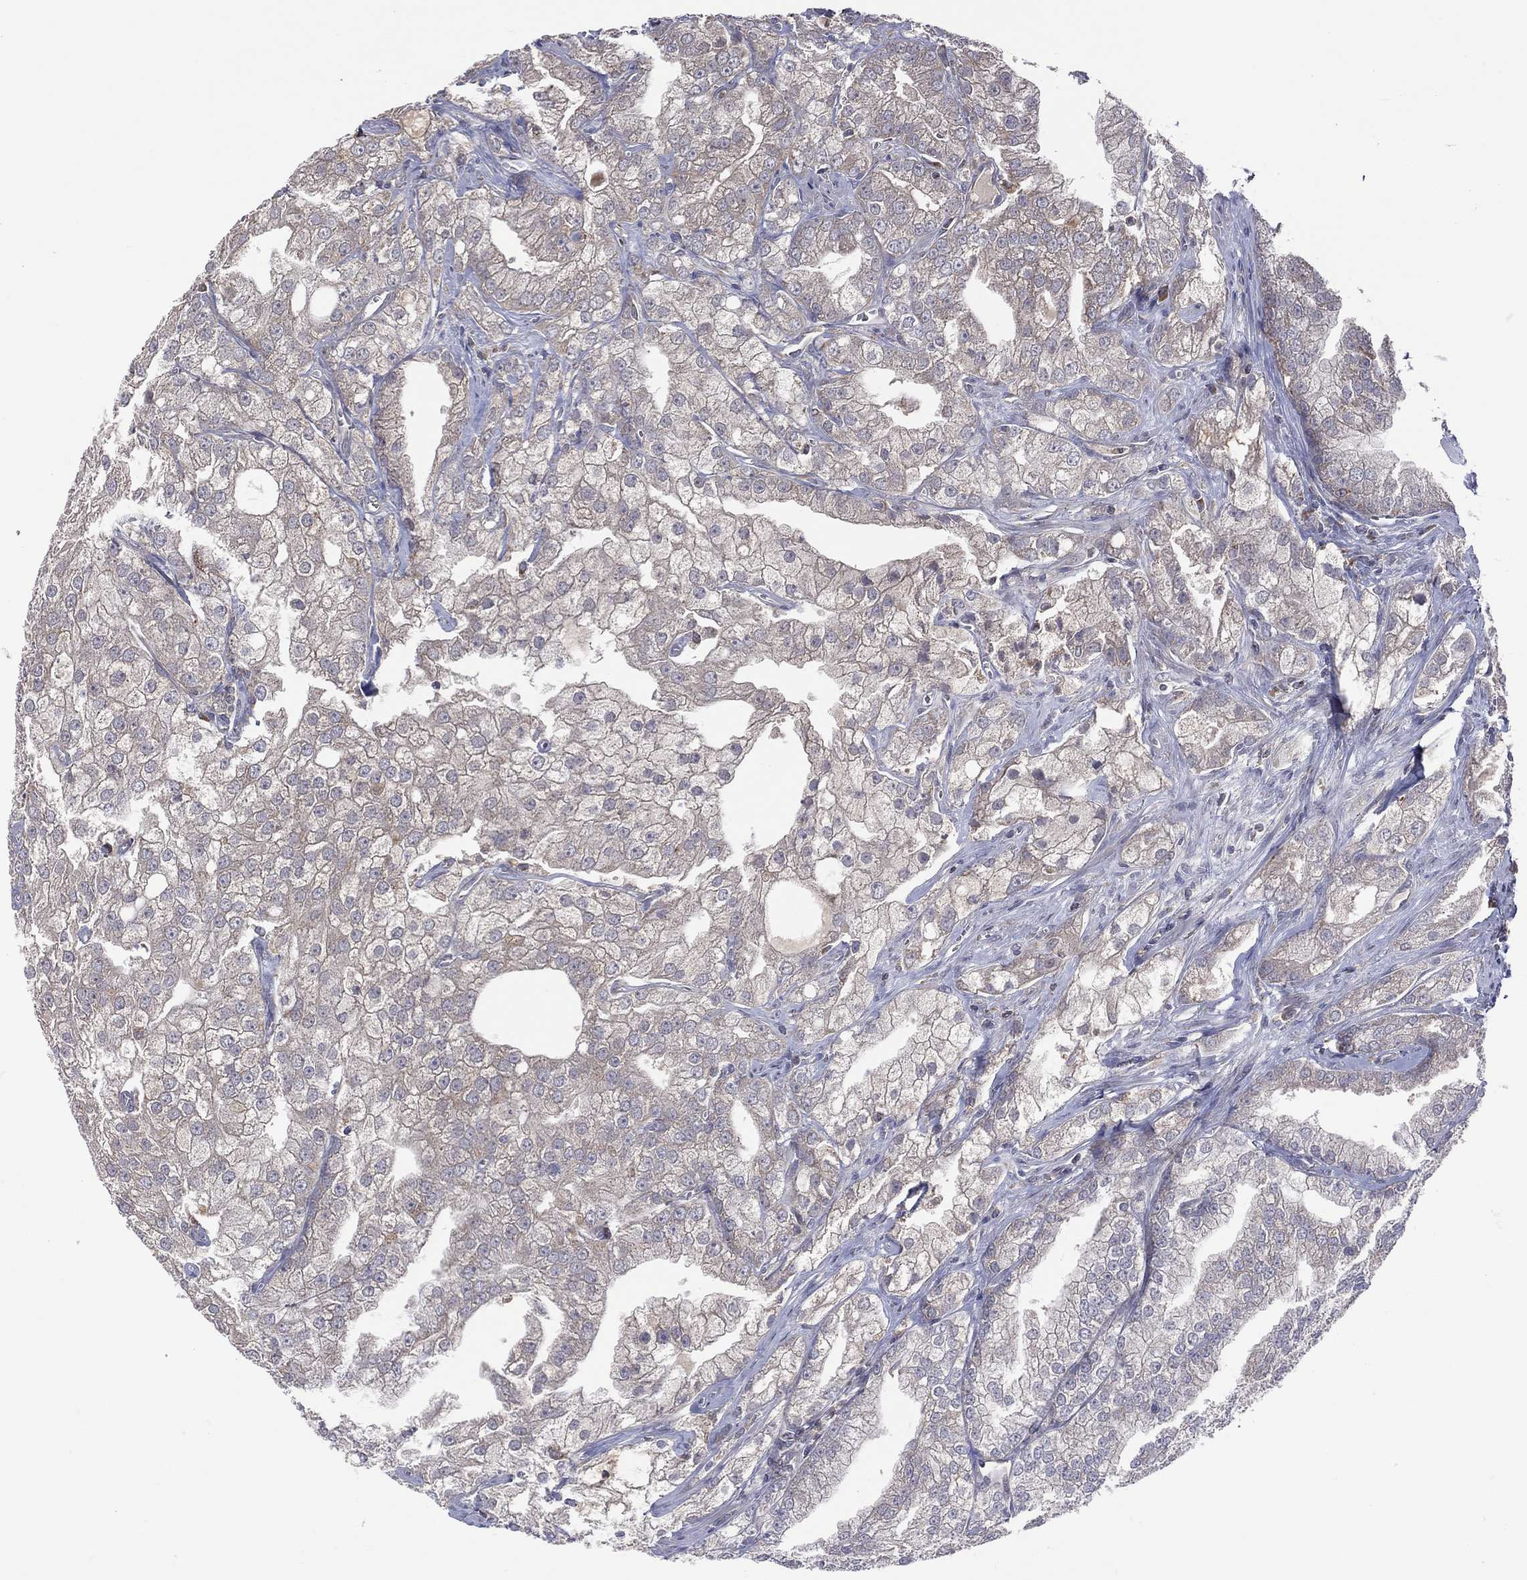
{"staining": {"intensity": "negative", "quantity": "none", "location": "none"}, "tissue": "prostate cancer", "cell_type": "Tumor cells", "image_type": "cancer", "snomed": [{"axis": "morphology", "description": "Adenocarcinoma, NOS"}, {"axis": "topography", "description": "Prostate"}], "caption": "This is an immunohistochemistry micrograph of human prostate adenocarcinoma. There is no staining in tumor cells.", "gene": "STARD3", "patient": {"sex": "male", "age": 70}}